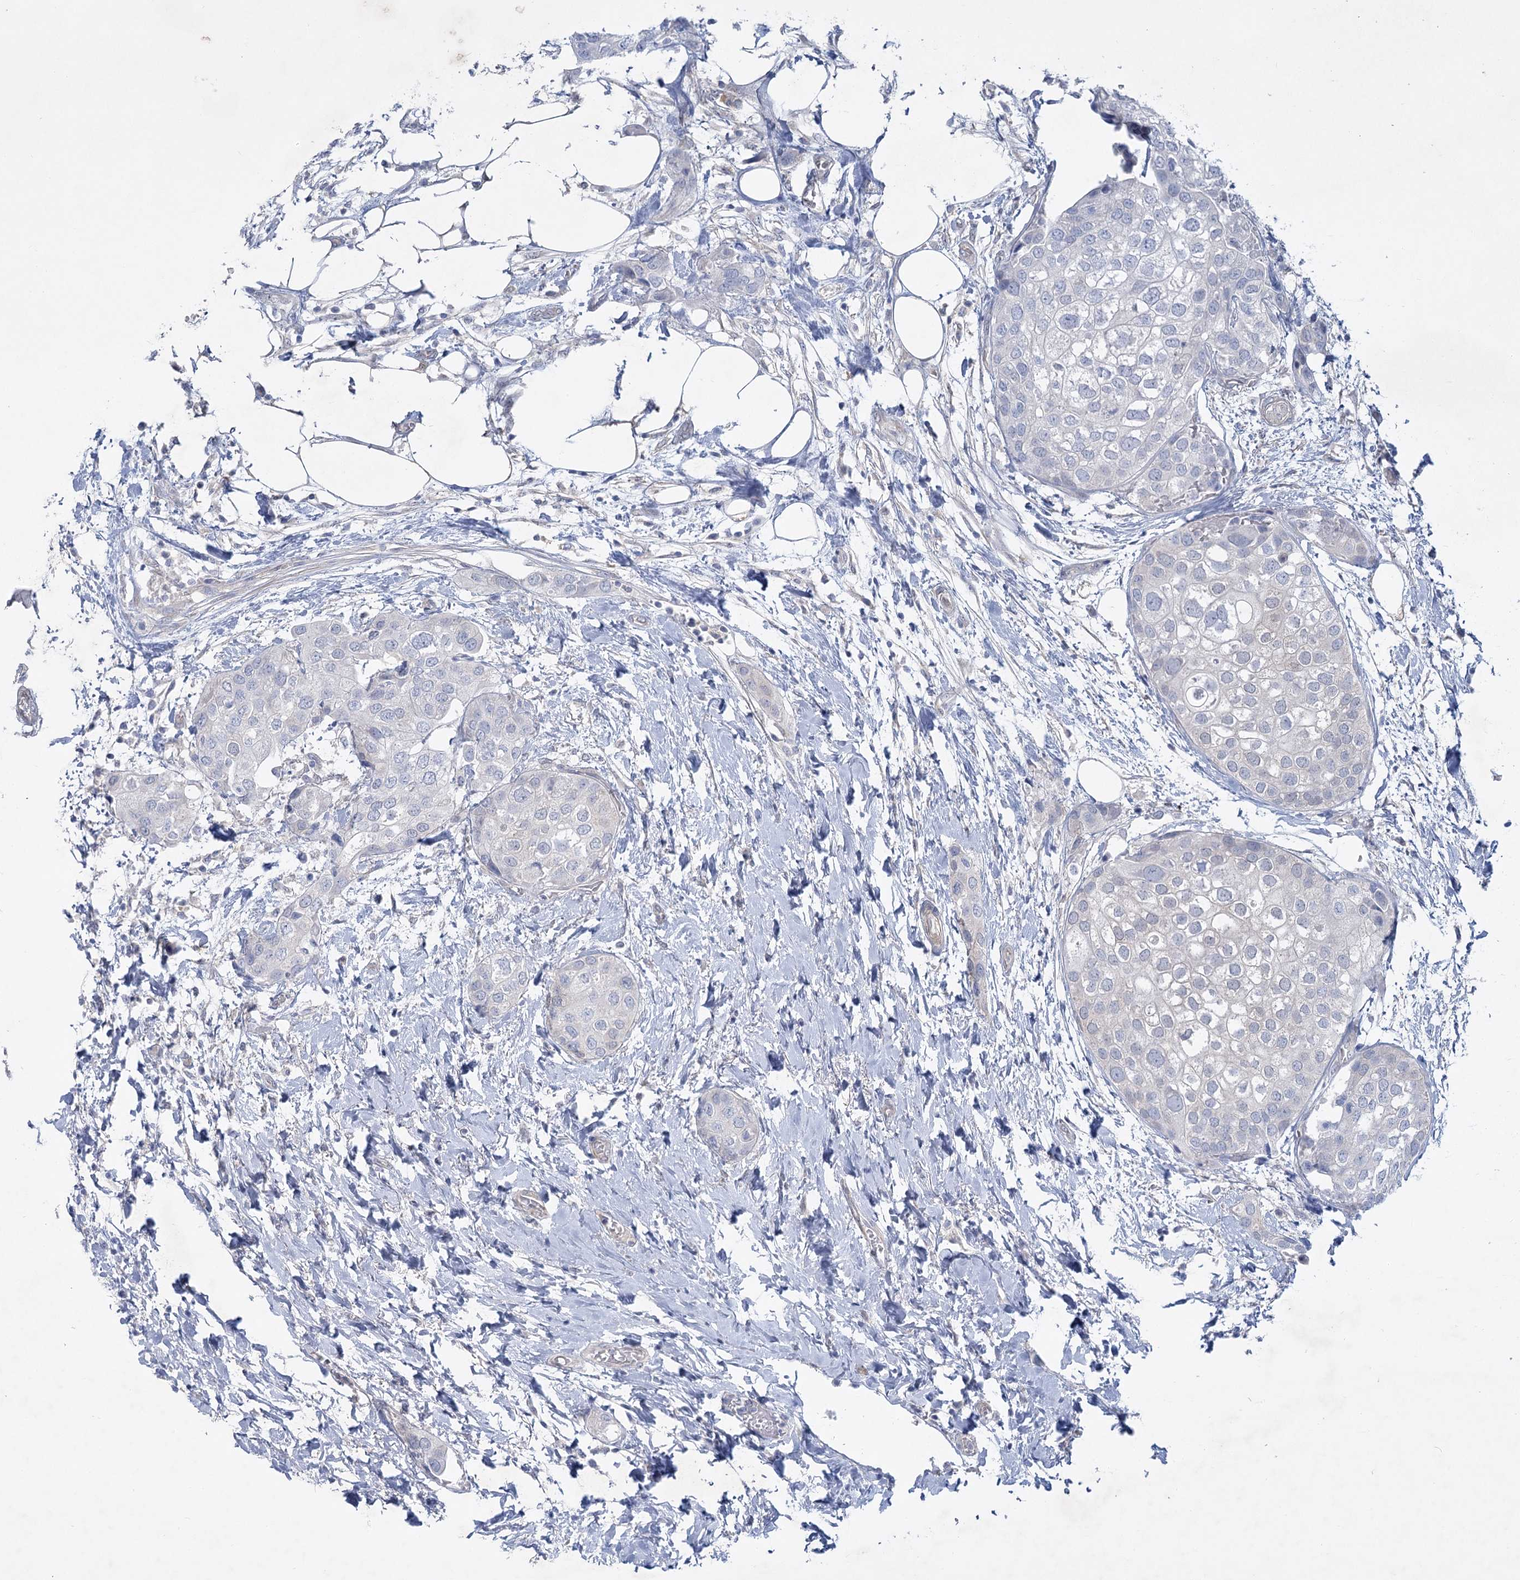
{"staining": {"intensity": "negative", "quantity": "none", "location": "none"}, "tissue": "urothelial cancer", "cell_type": "Tumor cells", "image_type": "cancer", "snomed": [{"axis": "morphology", "description": "Urothelial carcinoma, High grade"}, {"axis": "topography", "description": "Urinary bladder"}], "caption": "Photomicrograph shows no protein expression in tumor cells of urothelial cancer tissue.", "gene": "AAMDC", "patient": {"sex": "male", "age": 64}}